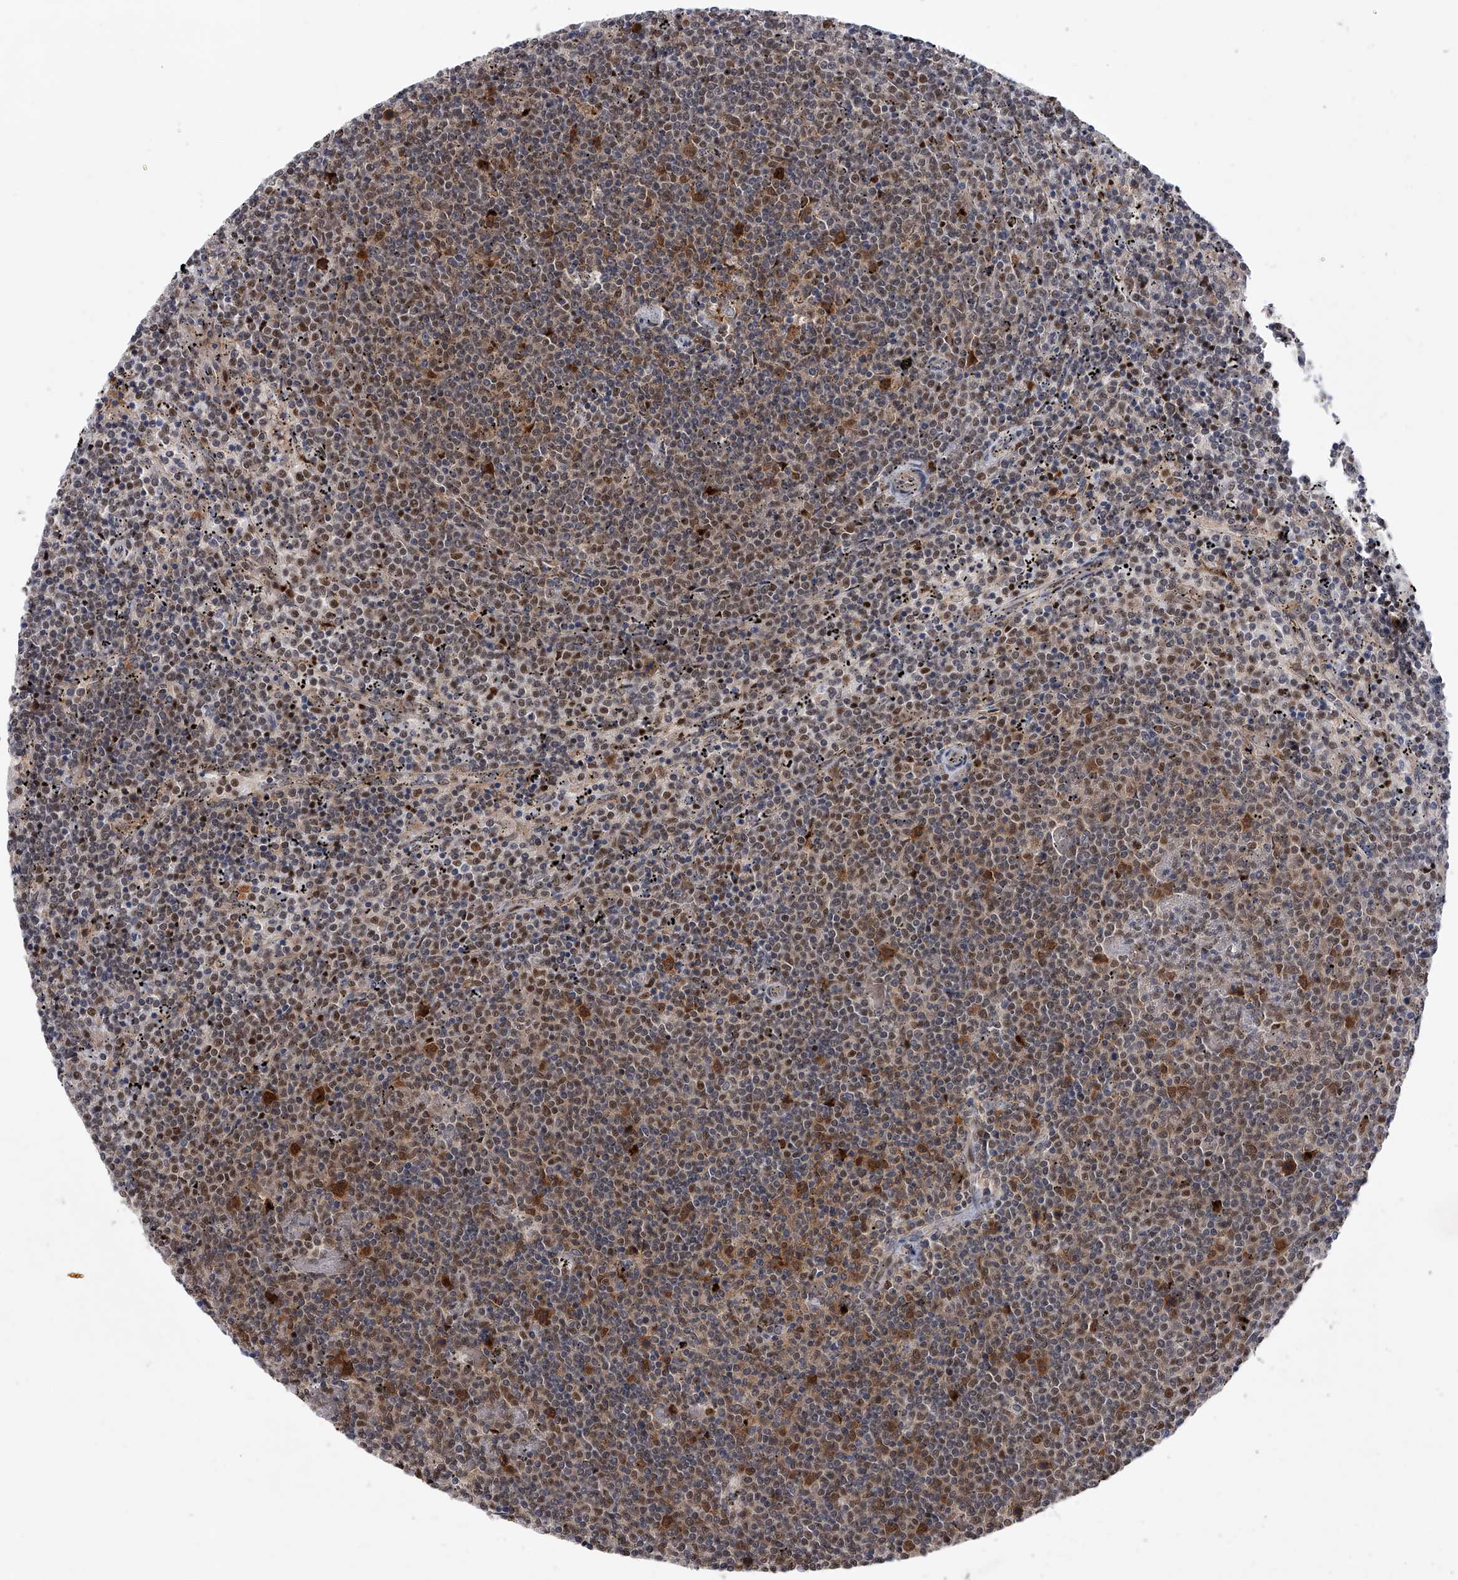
{"staining": {"intensity": "moderate", "quantity": "25%-75%", "location": "cytoplasmic/membranous,nuclear"}, "tissue": "lymphoma", "cell_type": "Tumor cells", "image_type": "cancer", "snomed": [{"axis": "morphology", "description": "Malignant lymphoma, non-Hodgkin's type, Low grade"}, {"axis": "topography", "description": "Spleen"}], "caption": "Immunohistochemistry of malignant lymphoma, non-Hodgkin's type (low-grade) displays medium levels of moderate cytoplasmic/membranous and nuclear expression in approximately 25%-75% of tumor cells. (DAB = brown stain, brightfield microscopy at high magnification).", "gene": "RWDD2A", "patient": {"sex": "female", "age": 50}}